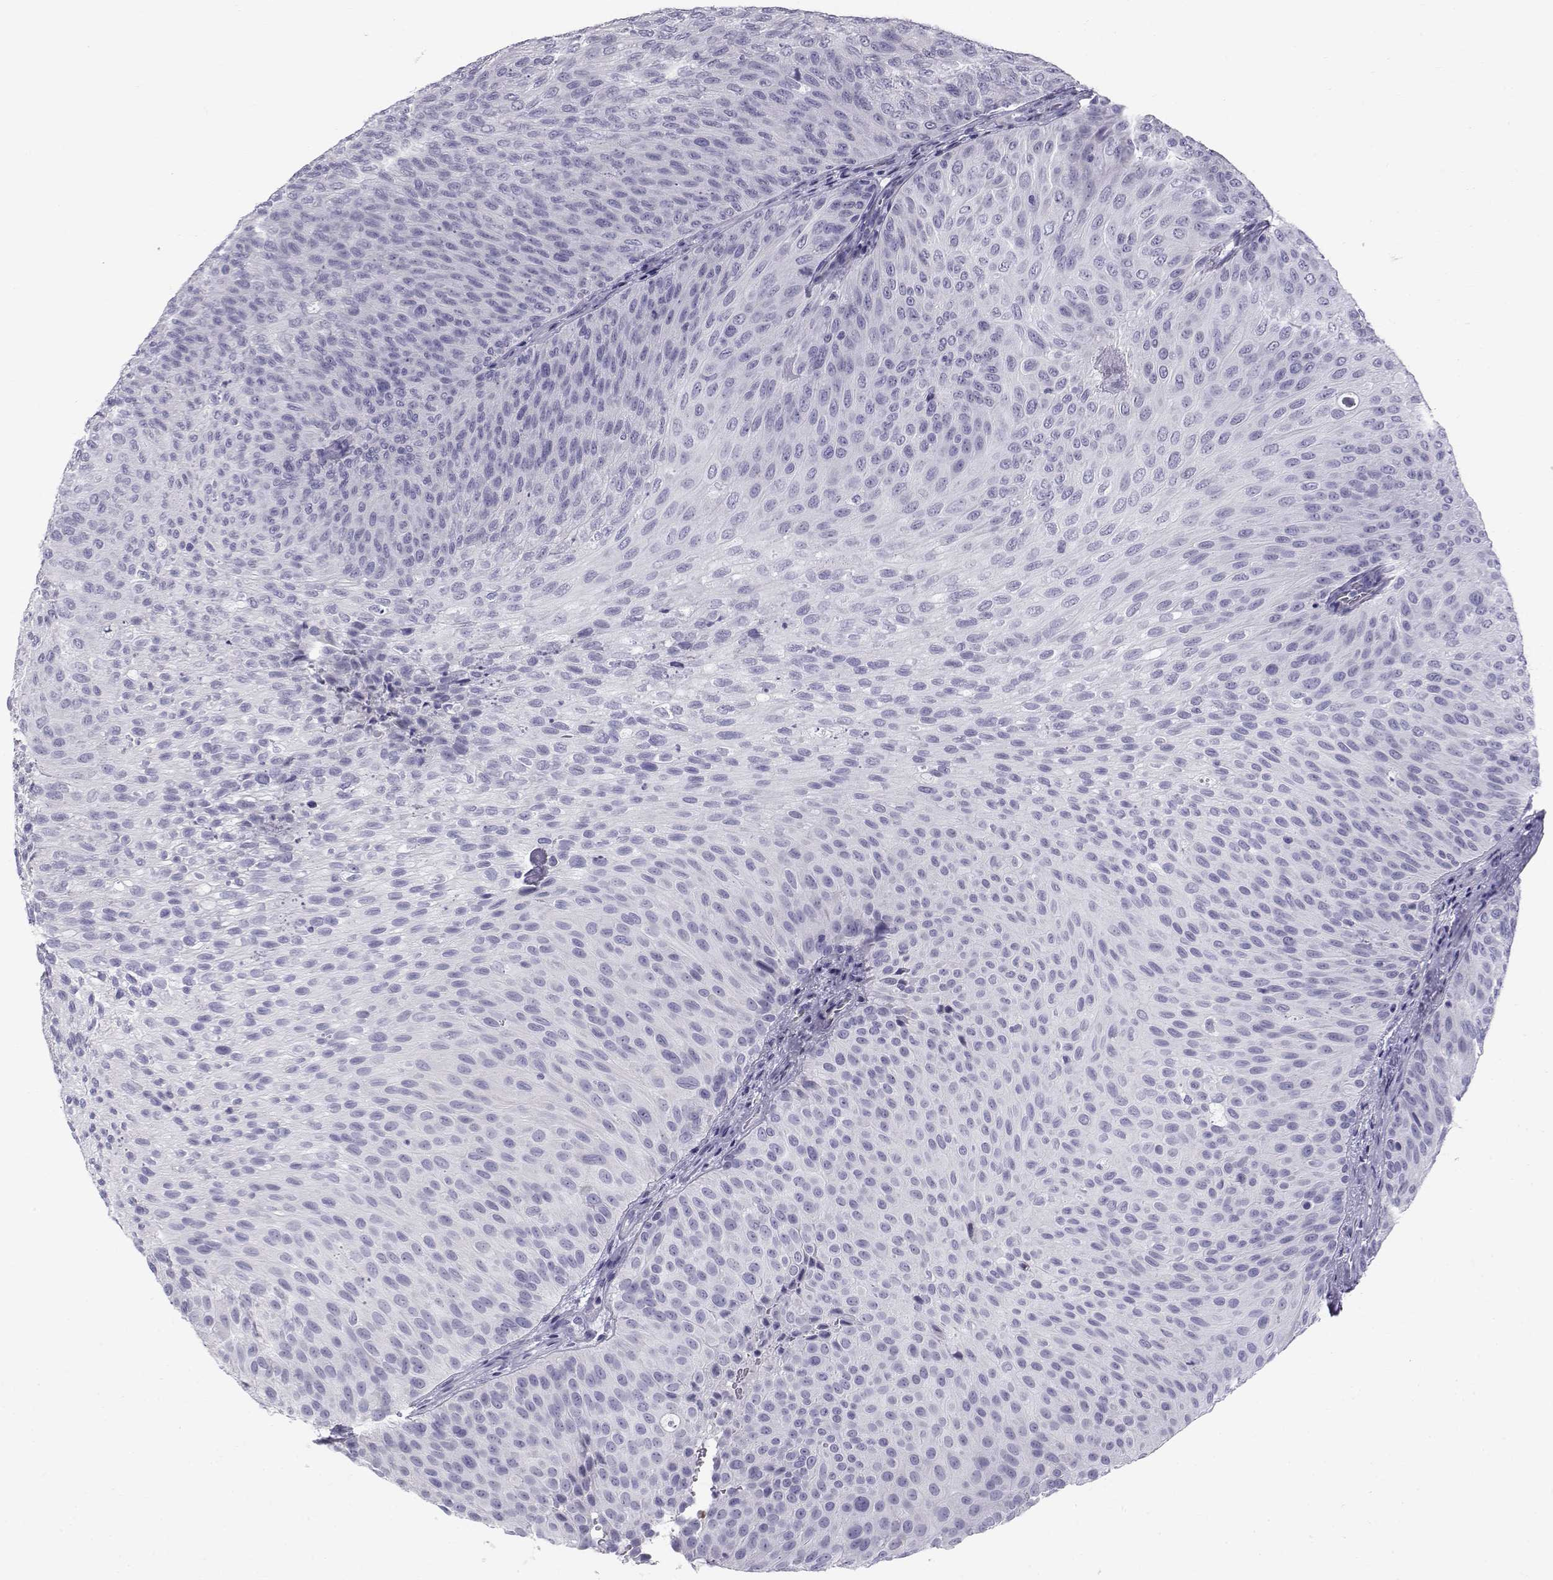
{"staining": {"intensity": "negative", "quantity": "none", "location": "none"}, "tissue": "urothelial cancer", "cell_type": "Tumor cells", "image_type": "cancer", "snomed": [{"axis": "morphology", "description": "Urothelial carcinoma, Low grade"}, {"axis": "topography", "description": "Urinary bladder"}], "caption": "High magnification brightfield microscopy of urothelial cancer stained with DAB (brown) and counterstained with hematoxylin (blue): tumor cells show no significant expression. Nuclei are stained in blue.", "gene": "RNASE12", "patient": {"sex": "male", "age": 78}}